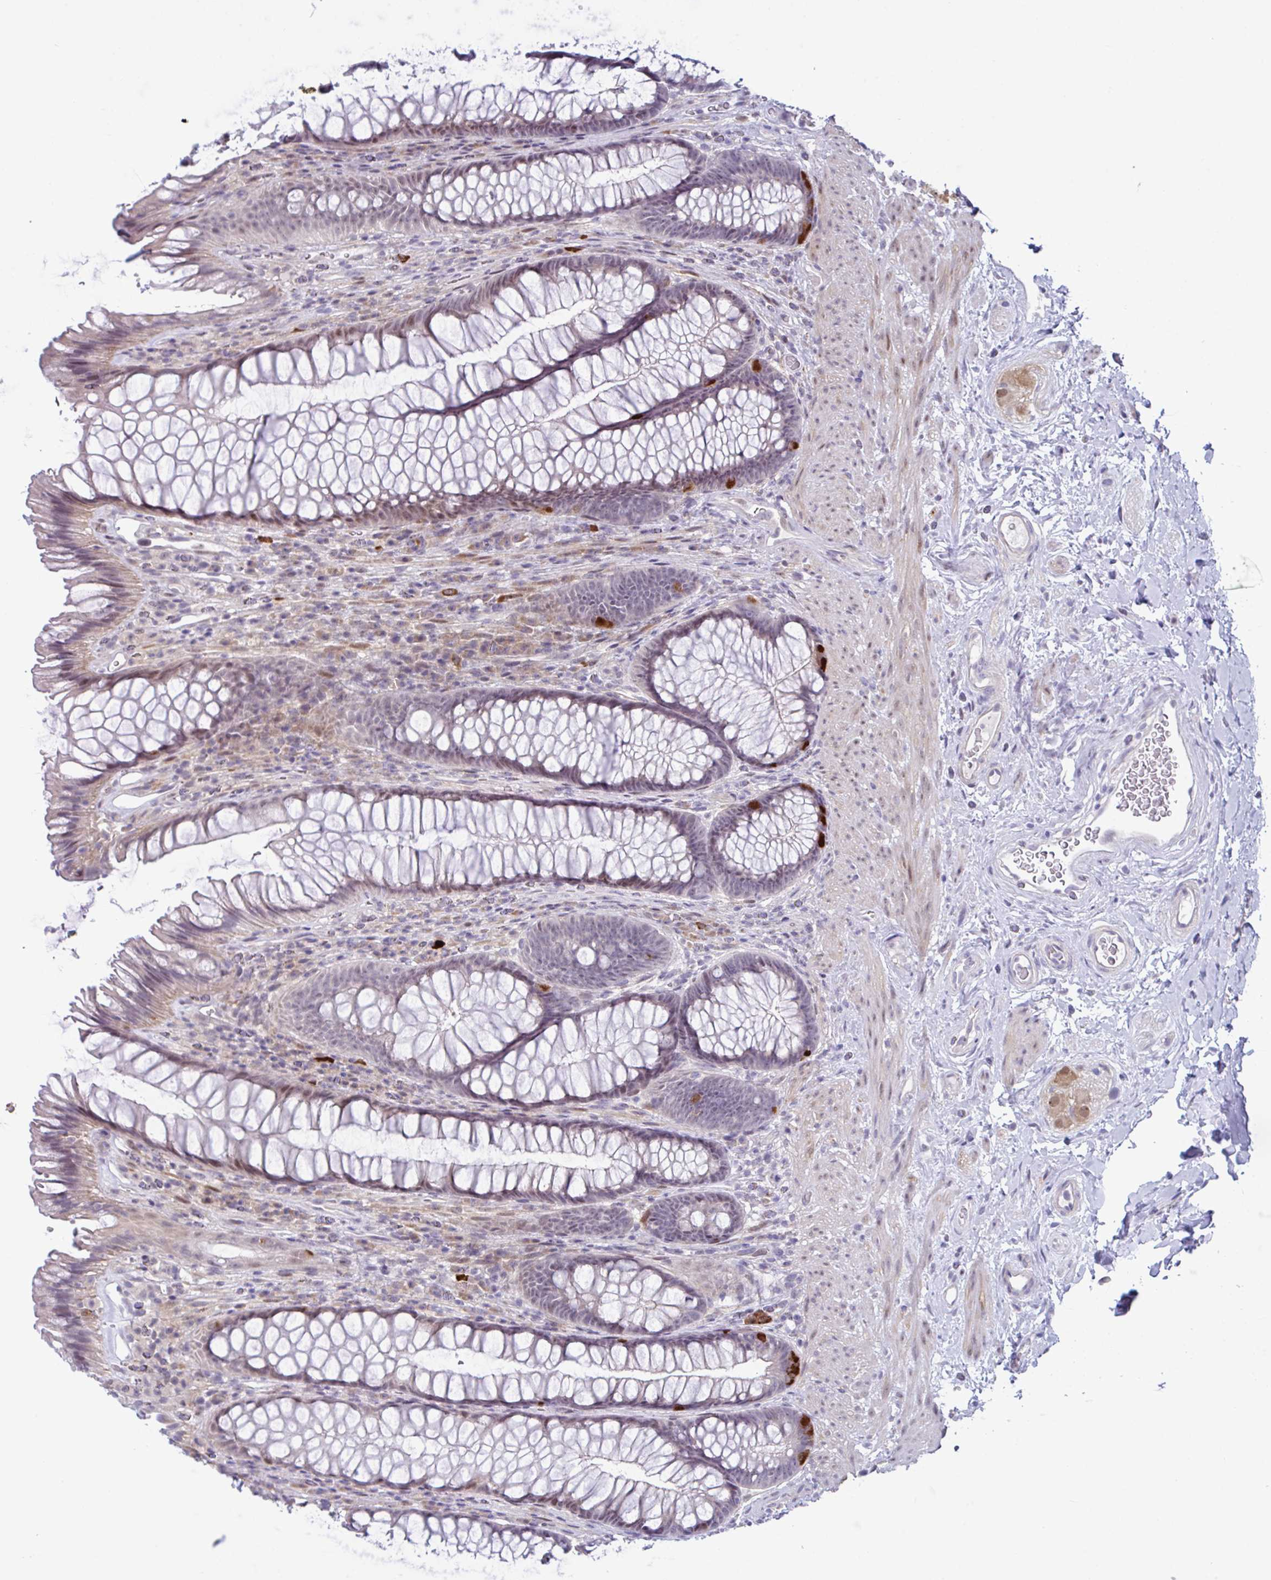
{"staining": {"intensity": "moderate", "quantity": "<25%", "location": "cytoplasmic/membranous"}, "tissue": "rectum", "cell_type": "Glandular cells", "image_type": "normal", "snomed": [{"axis": "morphology", "description": "Normal tissue, NOS"}, {"axis": "topography", "description": "Rectum"}], "caption": "Moderate cytoplasmic/membranous protein expression is present in approximately <25% of glandular cells in rectum. Using DAB (brown) and hematoxylin (blue) stains, captured at high magnification using brightfield microscopy.", "gene": "USP35", "patient": {"sex": "male", "age": 53}}